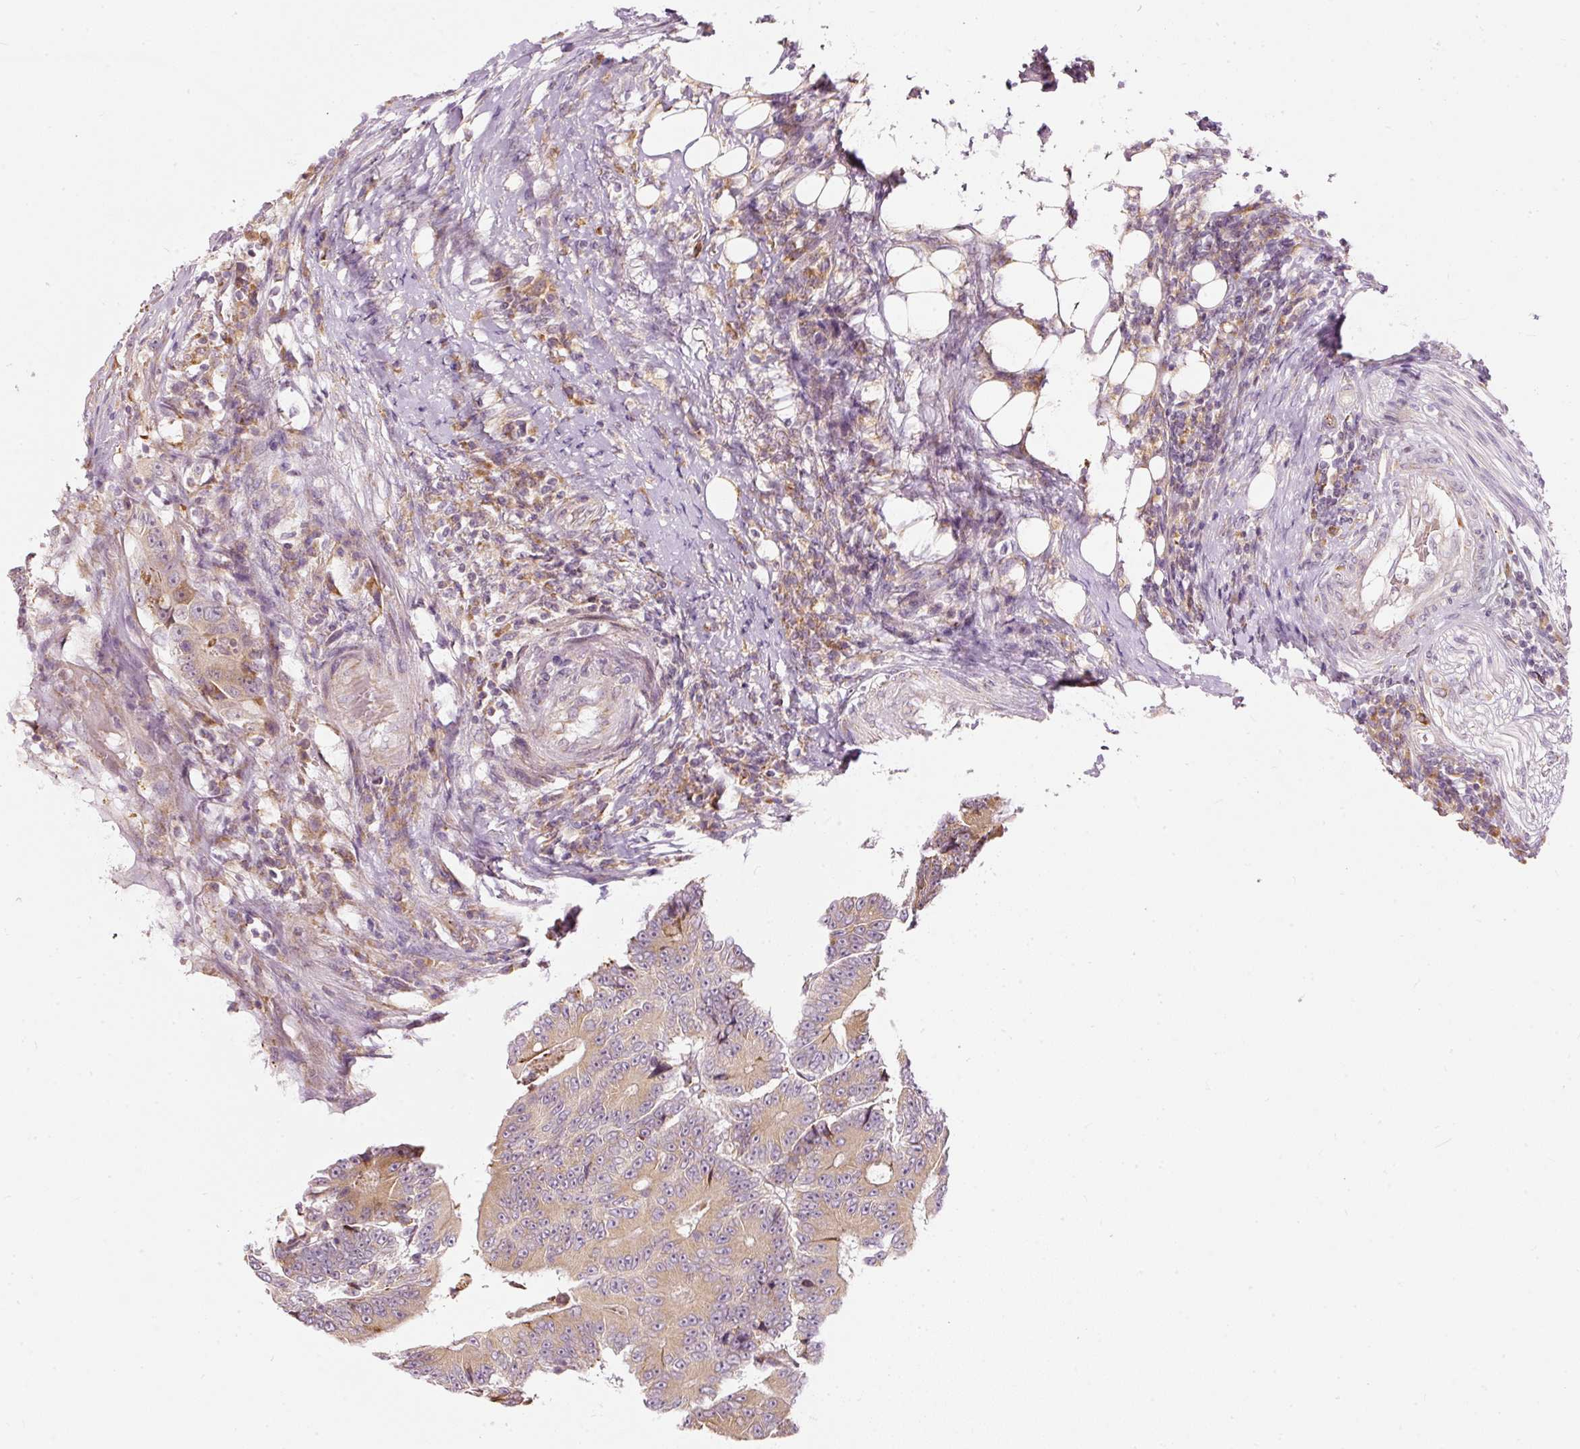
{"staining": {"intensity": "moderate", "quantity": ">75%", "location": "cytoplasmic/membranous"}, "tissue": "colorectal cancer", "cell_type": "Tumor cells", "image_type": "cancer", "snomed": [{"axis": "morphology", "description": "Adenocarcinoma, NOS"}, {"axis": "topography", "description": "Colon"}], "caption": "Immunohistochemistry image of neoplastic tissue: human colorectal adenocarcinoma stained using immunohistochemistry (IHC) exhibits medium levels of moderate protein expression localized specifically in the cytoplasmic/membranous of tumor cells, appearing as a cytoplasmic/membranous brown color.", "gene": "SNAPC5", "patient": {"sex": "male", "age": 83}}